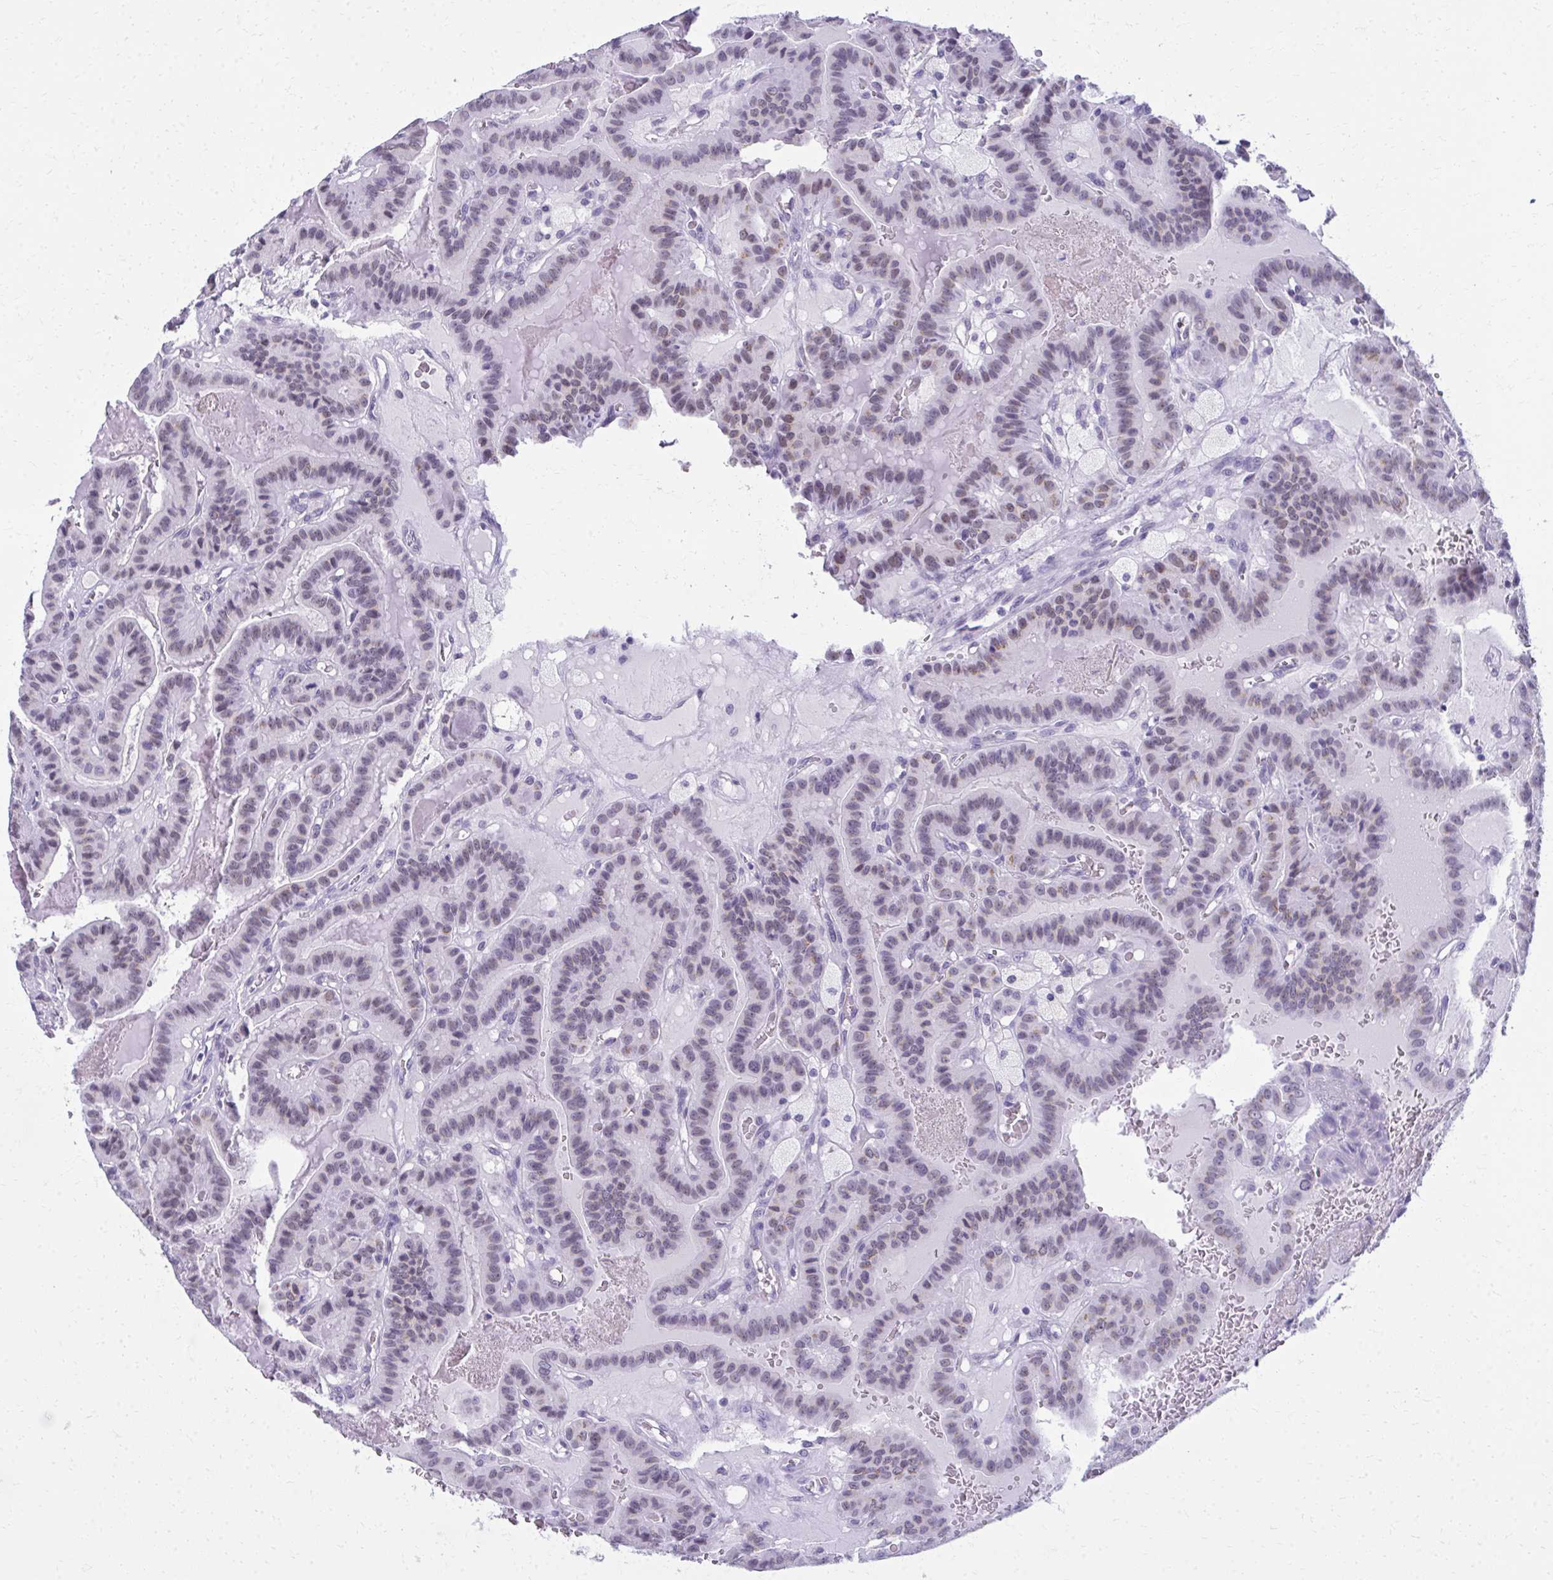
{"staining": {"intensity": "moderate", "quantity": "25%-75%", "location": "cytoplasmic/membranous"}, "tissue": "thyroid cancer", "cell_type": "Tumor cells", "image_type": "cancer", "snomed": [{"axis": "morphology", "description": "Papillary adenocarcinoma, NOS"}, {"axis": "topography", "description": "Thyroid gland"}], "caption": "Brown immunohistochemical staining in human papillary adenocarcinoma (thyroid) reveals moderate cytoplasmic/membranous expression in about 25%-75% of tumor cells. The protein of interest is stained brown, and the nuclei are stained in blue (DAB IHC with brightfield microscopy, high magnification).", "gene": "SCLY", "patient": {"sex": "male", "age": 87}}